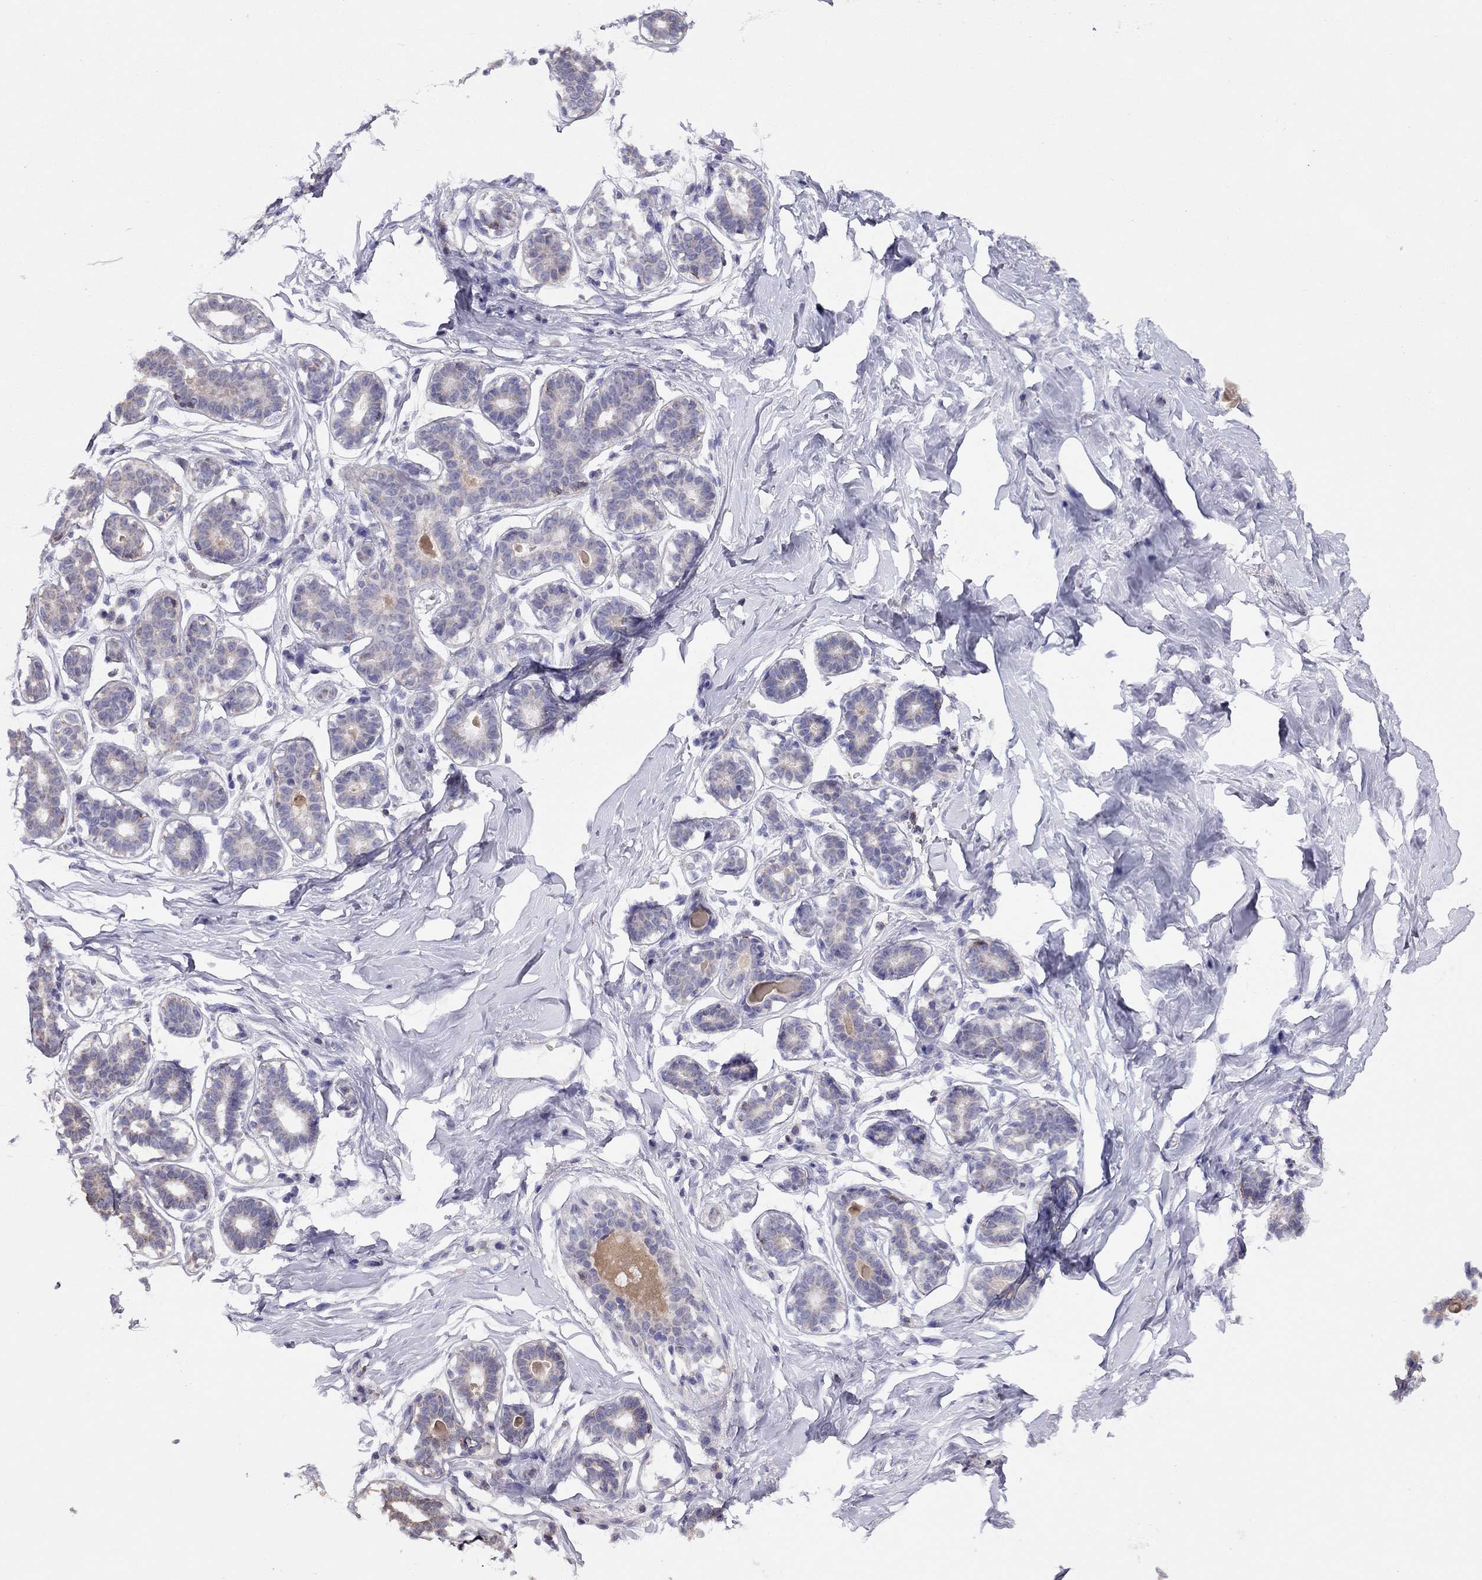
{"staining": {"intensity": "negative", "quantity": "none", "location": "none"}, "tissue": "breast", "cell_type": "Adipocytes", "image_type": "normal", "snomed": [{"axis": "morphology", "description": "Normal tissue, NOS"}, {"axis": "morphology", "description": "Lobular carcinoma, in situ"}, {"axis": "topography", "description": "Breast"}], "caption": "Protein analysis of benign breast displays no significant expression in adipocytes.", "gene": "CITED1", "patient": {"sex": "female", "age": 35}}